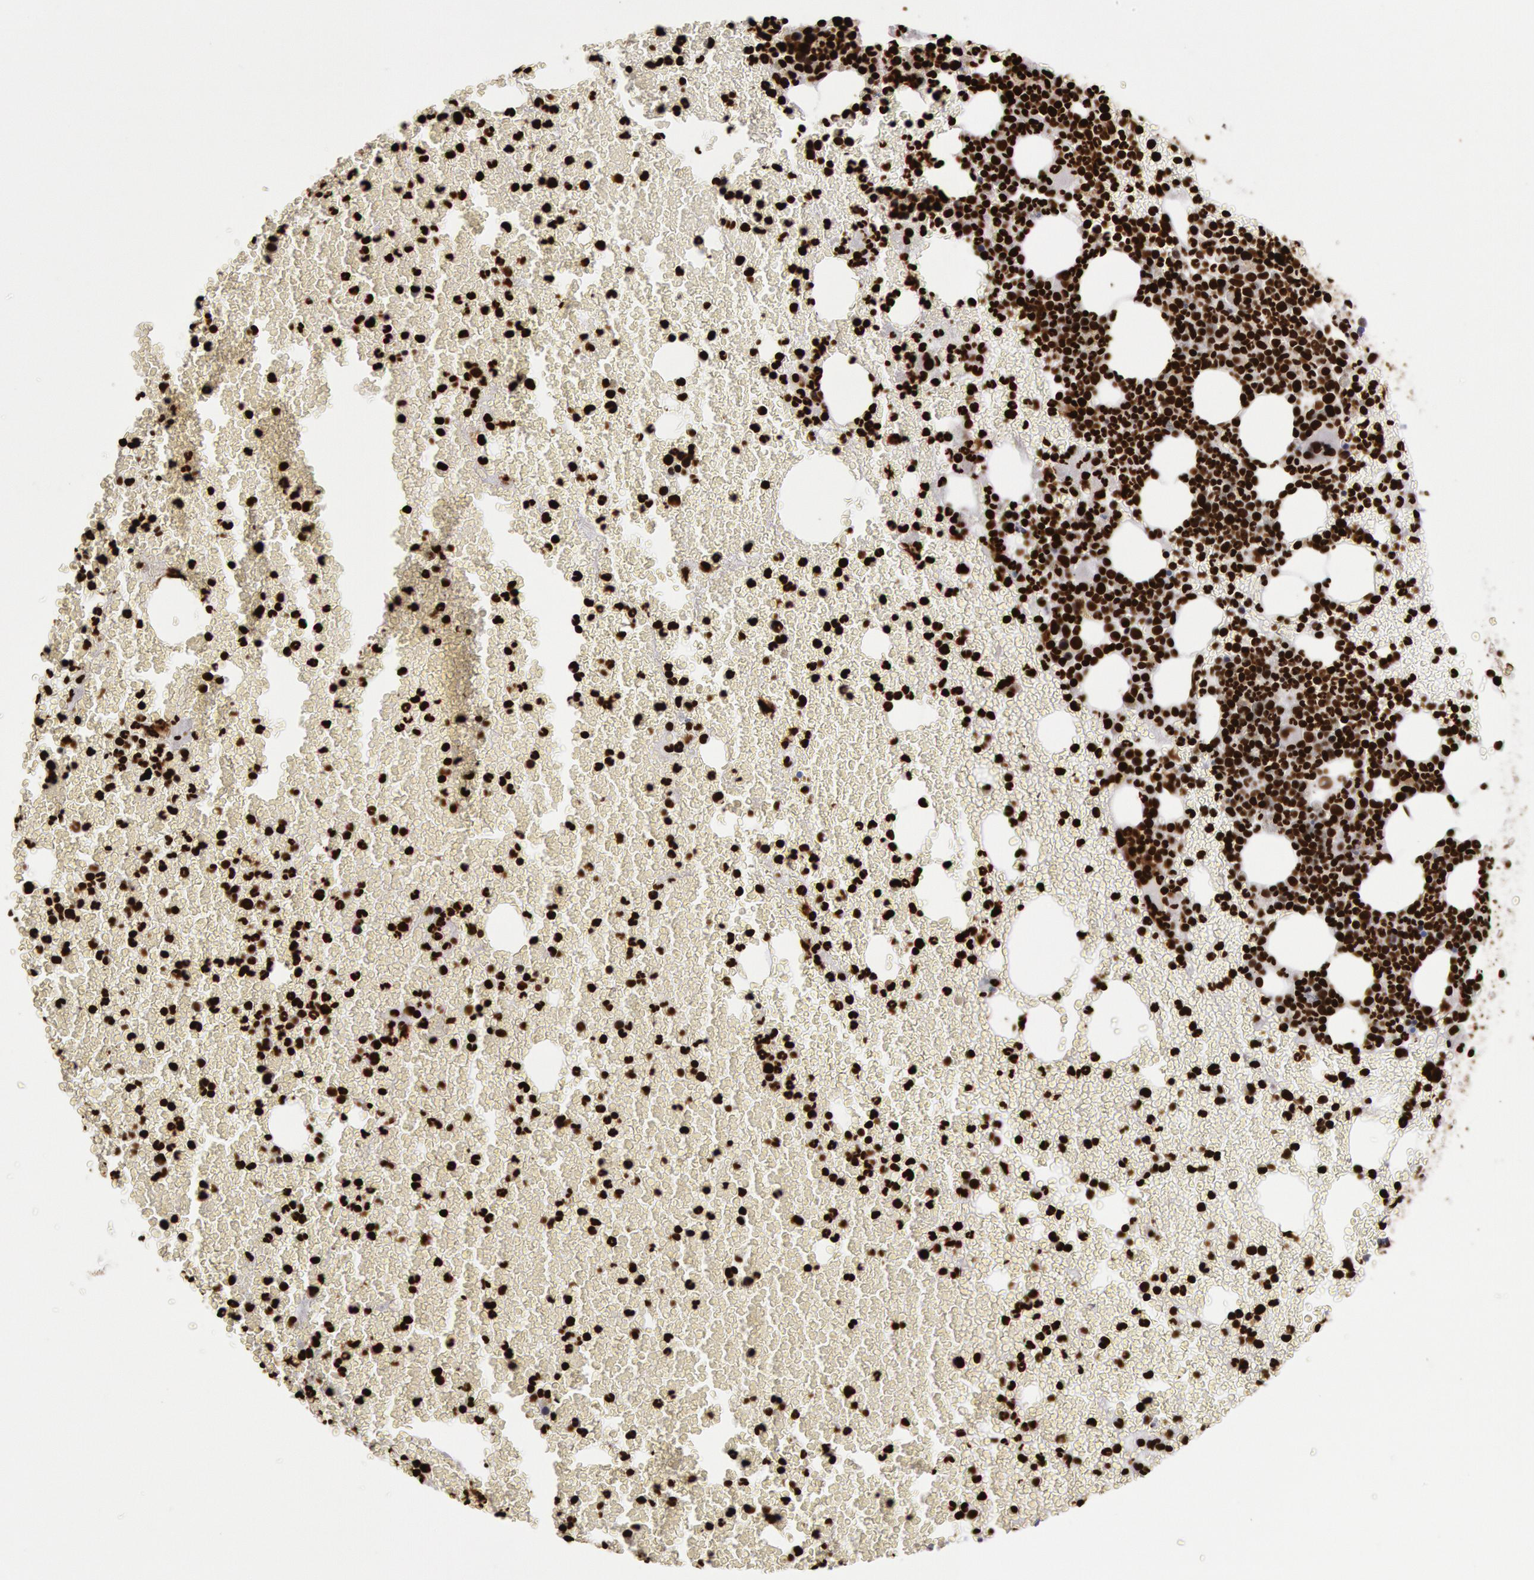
{"staining": {"intensity": "strong", "quantity": ">75%", "location": "nuclear"}, "tissue": "bone marrow", "cell_type": "Hematopoietic cells", "image_type": "normal", "snomed": [{"axis": "morphology", "description": "Normal tissue, NOS"}, {"axis": "topography", "description": "Bone marrow"}], "caption": "Strong nuclear positivity for a protein is identified in approximately >75% of hematopoietic cells of benign bone marrow using immunohistochemistry (IHC).", "gene": "H3", "patient": {"sex": "female", "age": 53}}